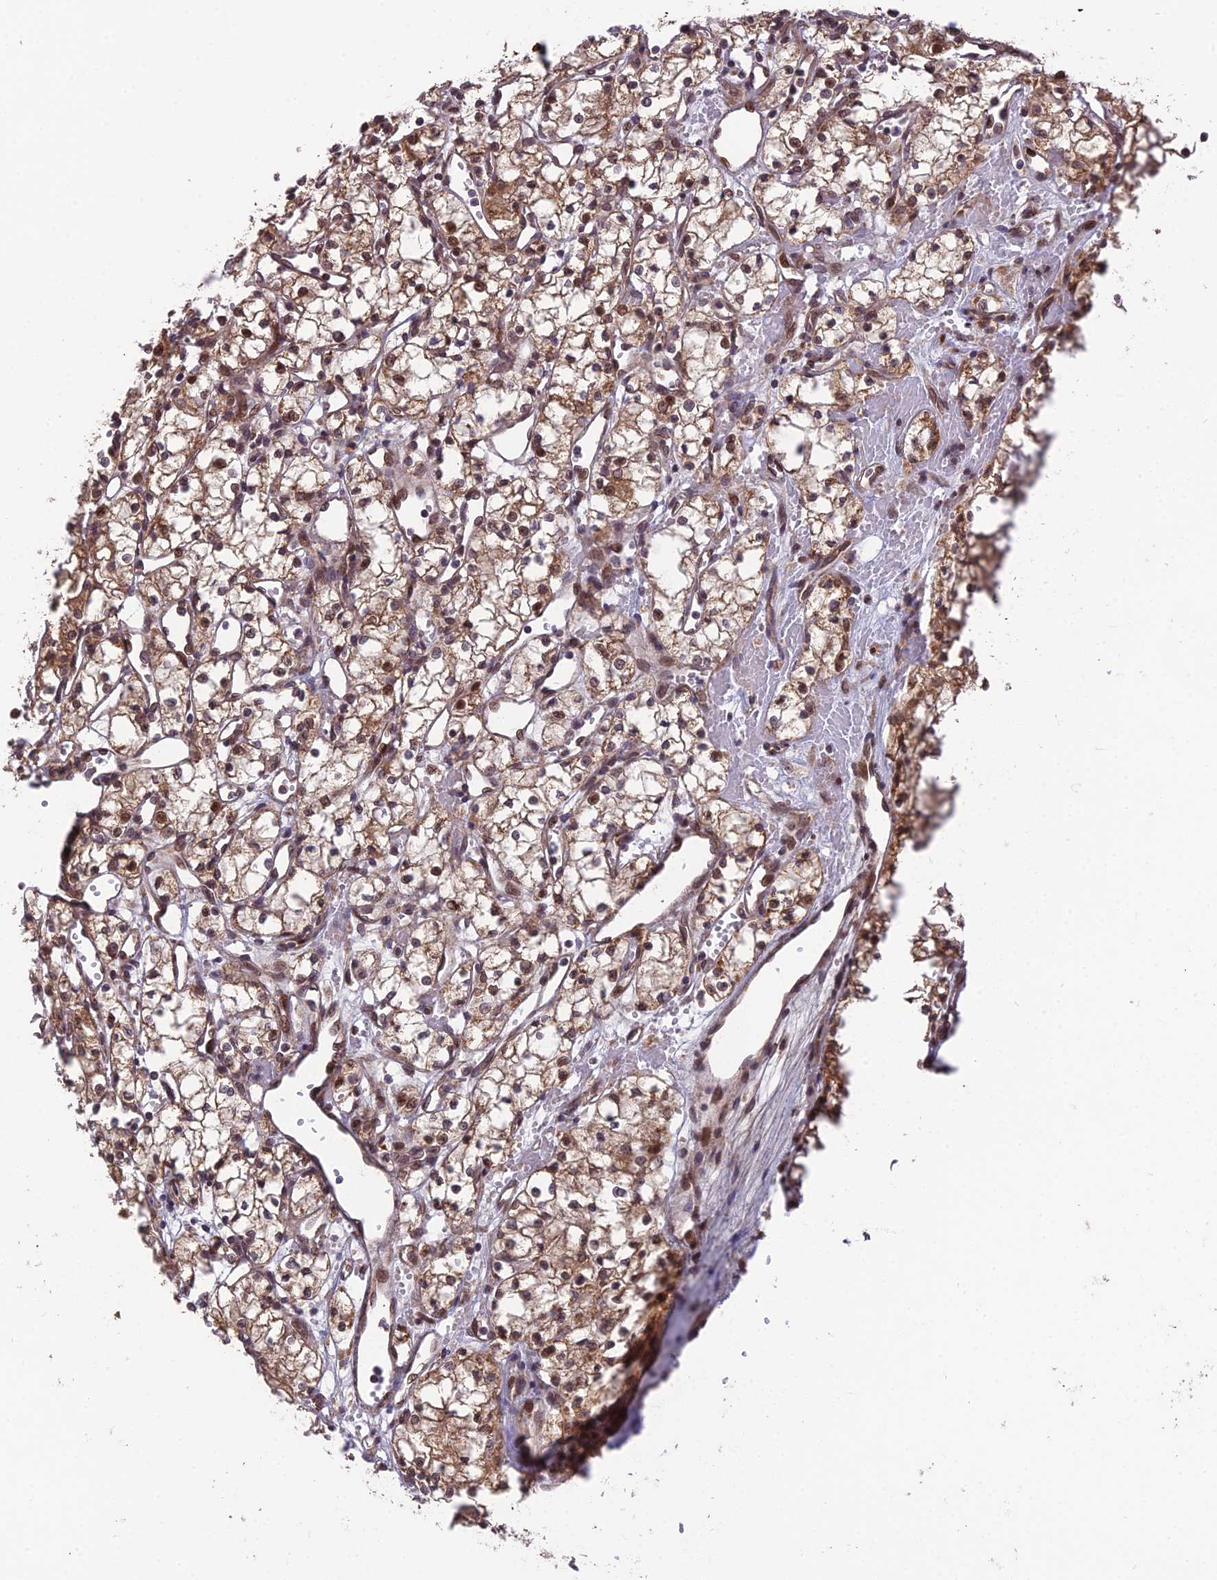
{"staining": {"intensity": "moderate", "quantity": ">75%", "location": "cytoplasmic/membranous,nuclear"}, "tissue": "renal cancer", "cell_type": "Tumor cells", "image_type": "cancer", "snomed": [{"axis": "morphology", "description": "Adenocarcinoma, NOS"}, {"axis": "topography", "description": "Kidney"}], "caption": "Moderate cytoplasmic/membranous and nuclear protein expression is identified in about >75% of tumor cells in adenocarcinoma (renal).", "gene": "CYP2R1", "patient": {"sex": "male", "age": 59}}